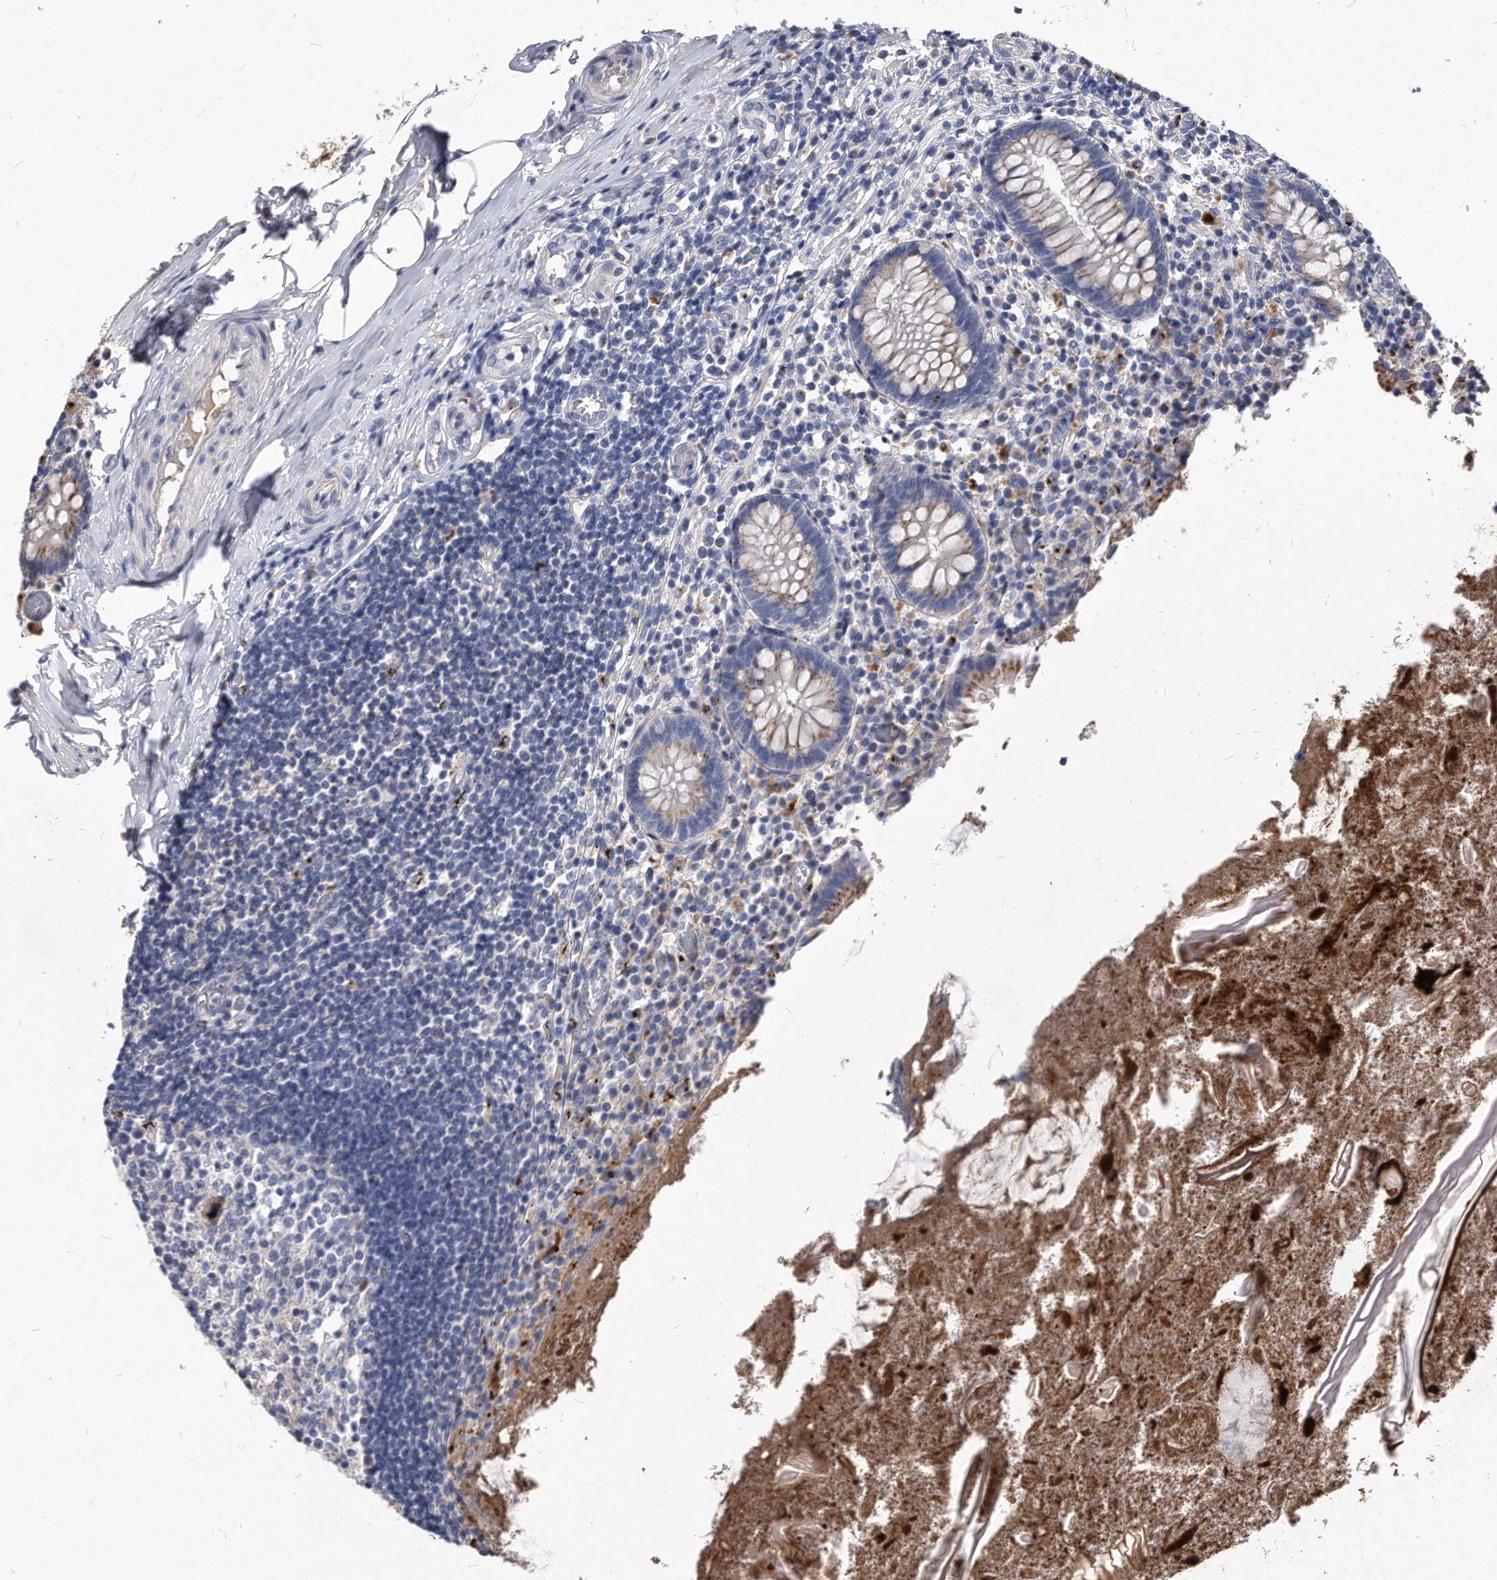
{"staining": {"intensity": "strong", "quantity": "25%-75%", "location": "cytoplasmic/membranous"}, "tissue": "appendix", "cell_type": "Glandular cells", "image_type": "normal", "snomed": [{"axis": "morphology", "description": "Normal tissue, NOS"}, {"axis": "topography", "description": "Appendix"}], "caption": "A high amount of strong cytoplasmic/membranous positivity is appreciated in approximately 25%-75% of glandular cells in normal appendix. The protein is shown in brown color, while the nuclei are stained blue.", "gene": "MGAT4A", "patient": {"sex": "female", "age": 17}}